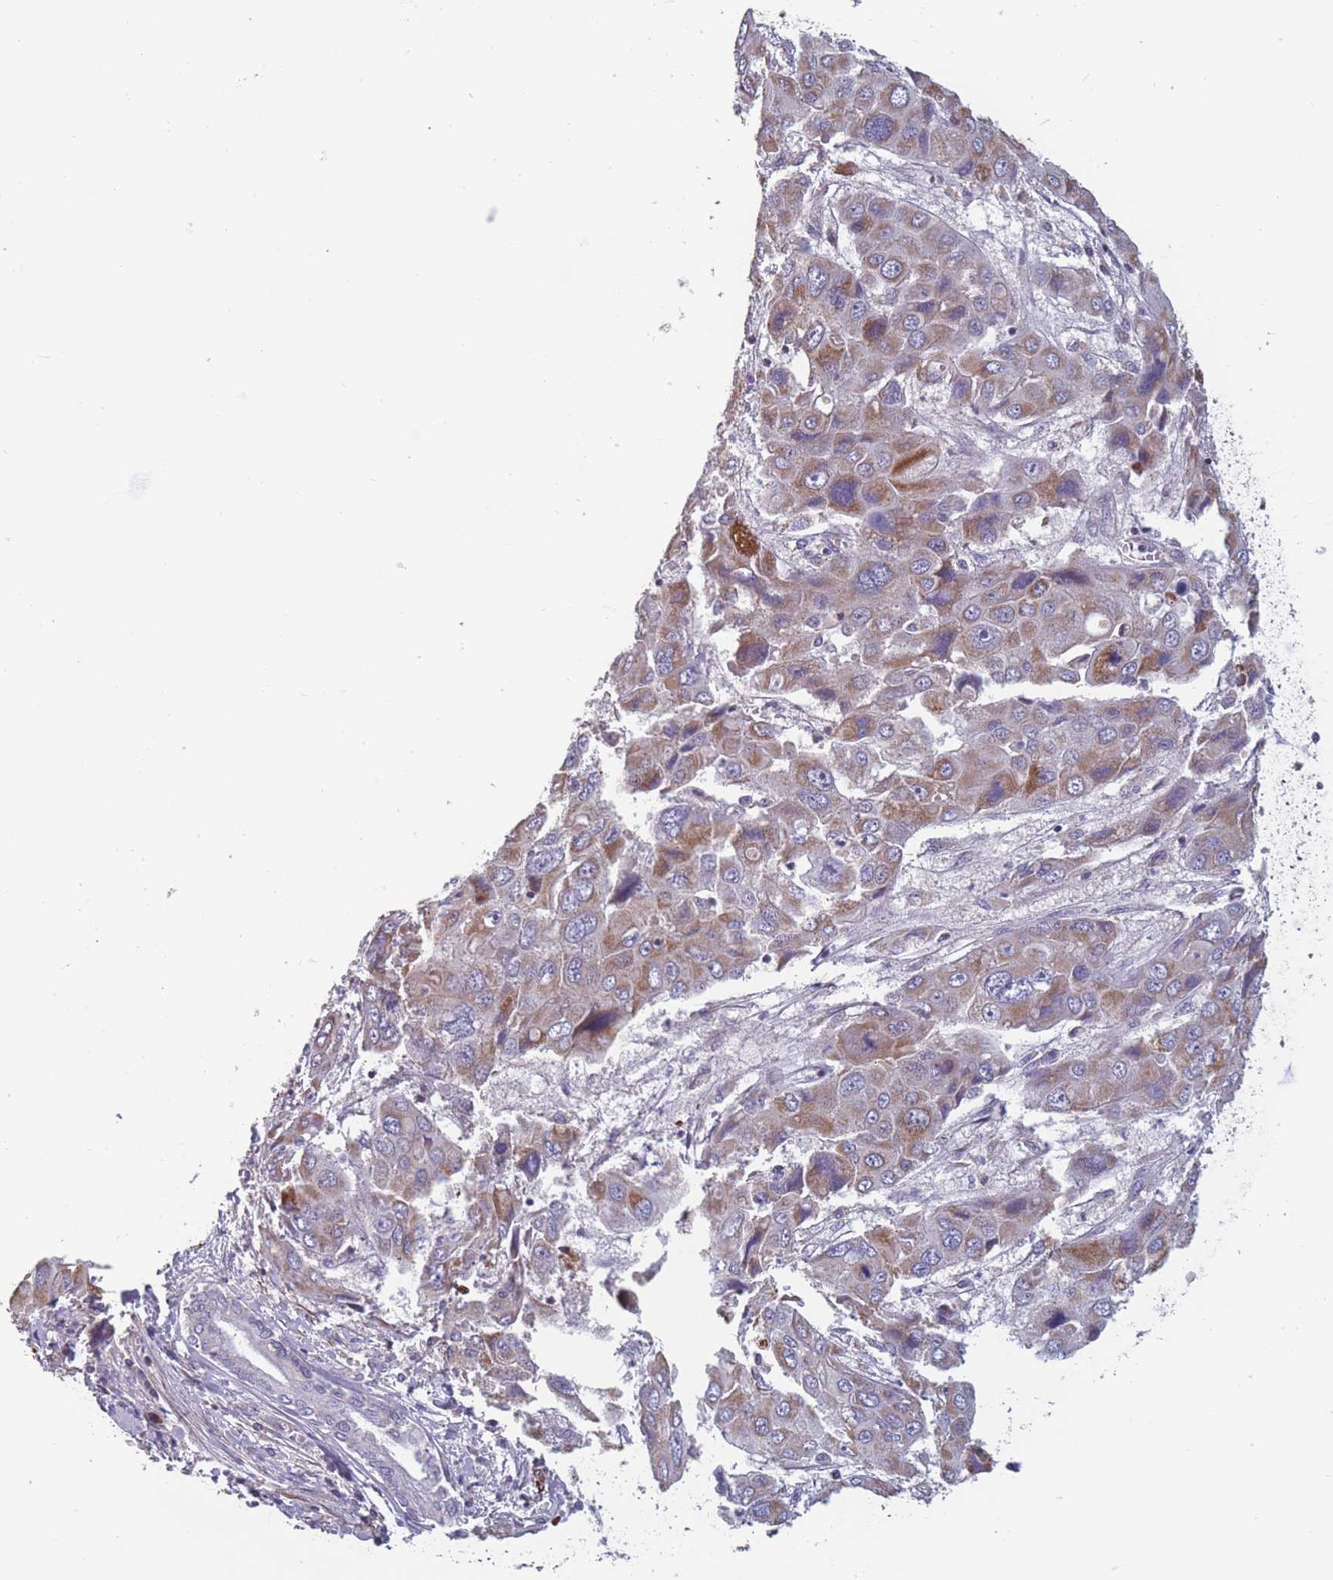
{"staining": {"intensity": "moderate", "quantity": ">75%", "location": "cytoplasmic/membranous"}, "tissue": "liver cancer", "cell_type": "Tumor cells", "image_type": "cancer", "snomed": [{"axis": "morphology", "description": "Cholangiocarcinoma"}, {"axis": "topography", "description": "Liver"}], "caption": "Cholangiocarcinoma (liver) stained for a protein (brown) exhibits moderate cytoplasmic/membranous positive expression in approximately >75% of tumor cells.", "gene": "TOMM40L", "patient": {"sex": "male", "age": 67}}